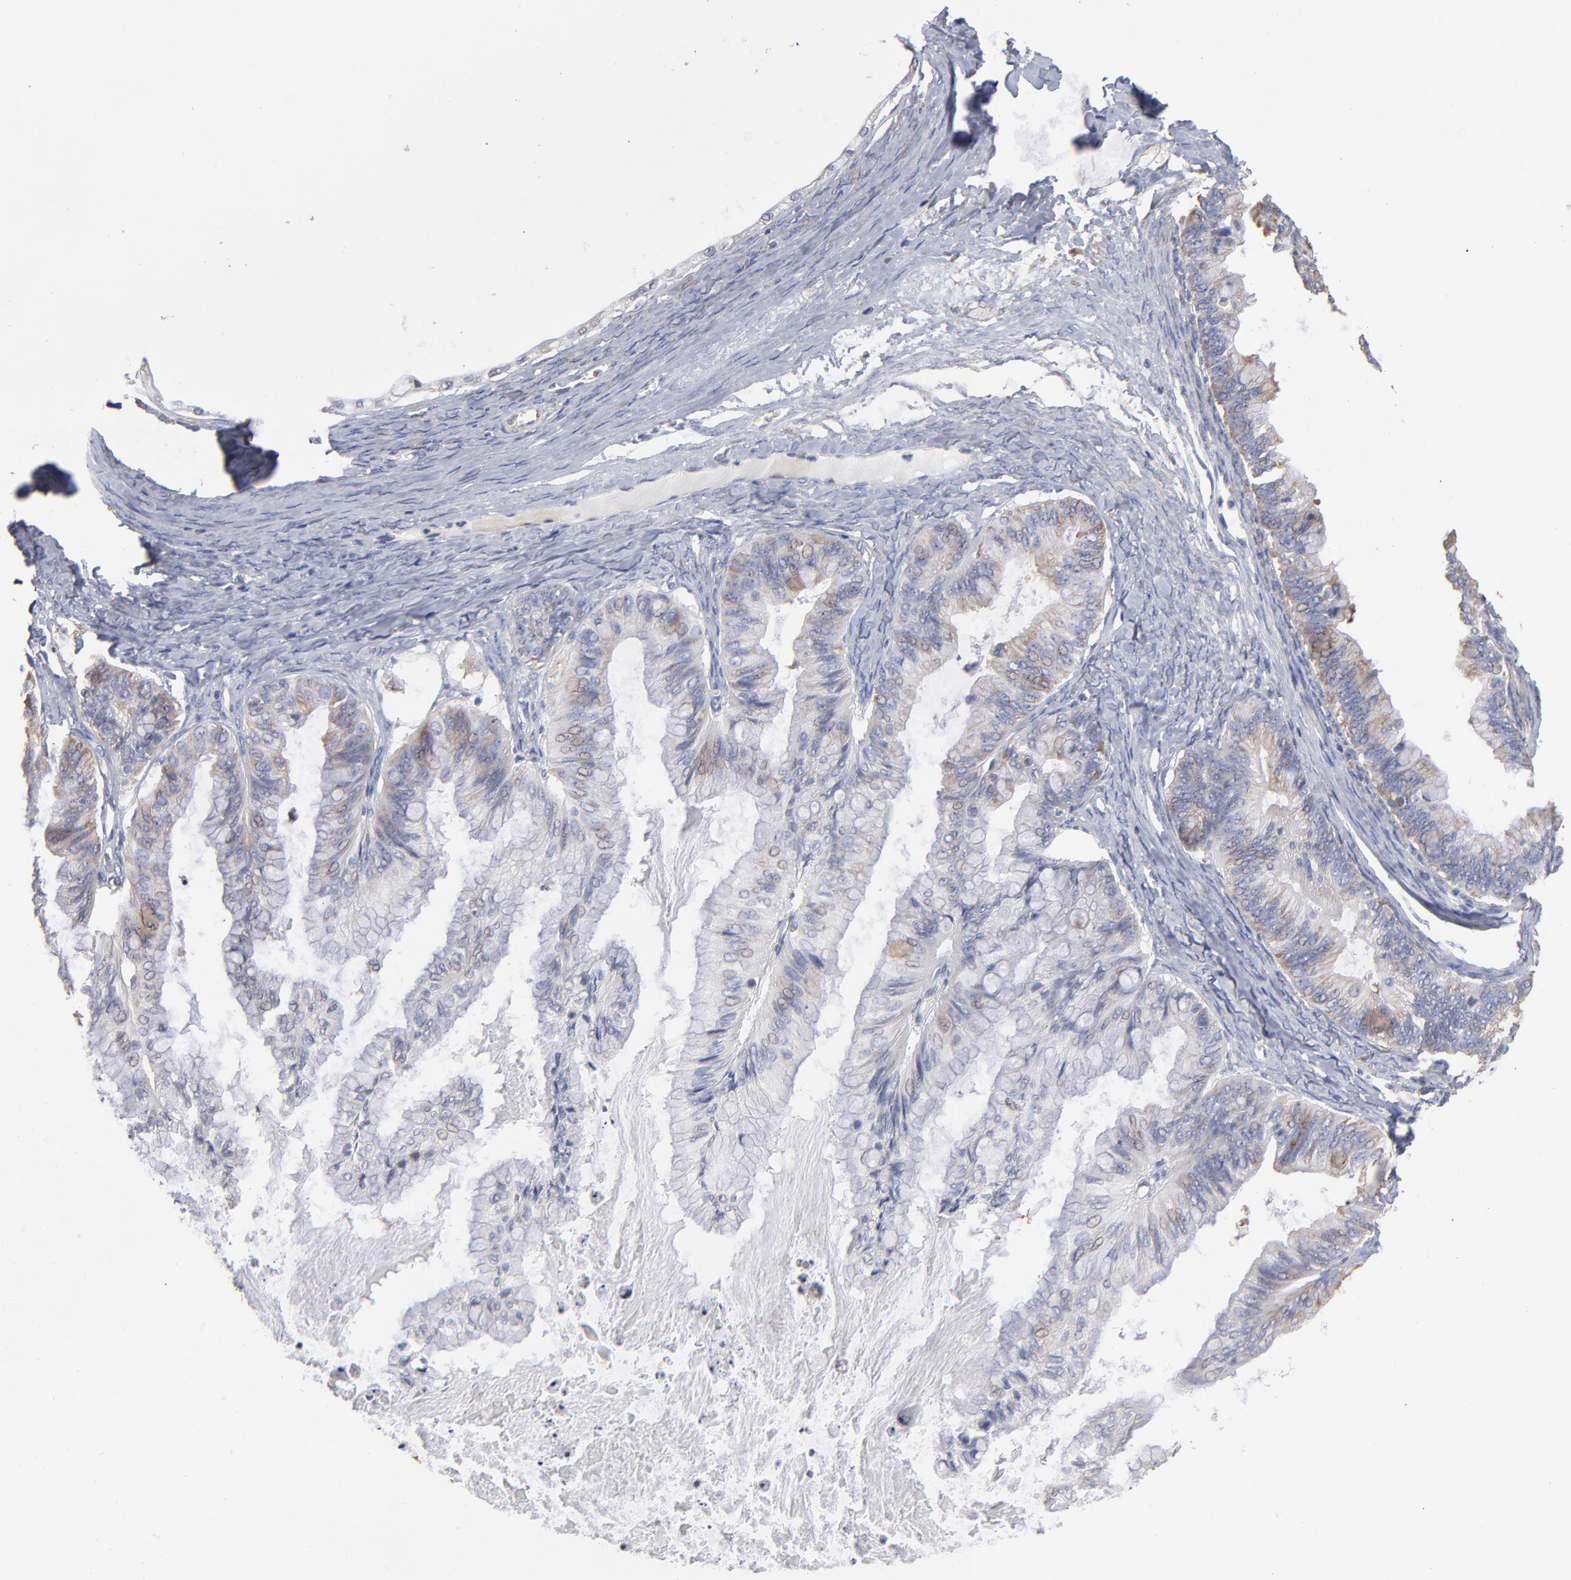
{"staining": {"intensity": "weak", "quantity": "25%-75%", "location": "cytoplasmic/membranous"}, "tissue": "ovarian cancer", "cell_type": "Tumor cells", "image_type": "cancer", "snomed": [{"axis": "morphology", "description": "Cystadenocarcinoma, mucinous, NOS"}, {"axis": "topography", "description": "Ovary"}], "caption": "Immunohistochemical staining of human mucinous cystadenocarcinoma (ovarian) demonstrates low levels of weak cytoplasmic/membranous staining in about 25%-75% of tumor cells.", "gene": "RPL3", "patient": {"sex": "female", "age": 57}}